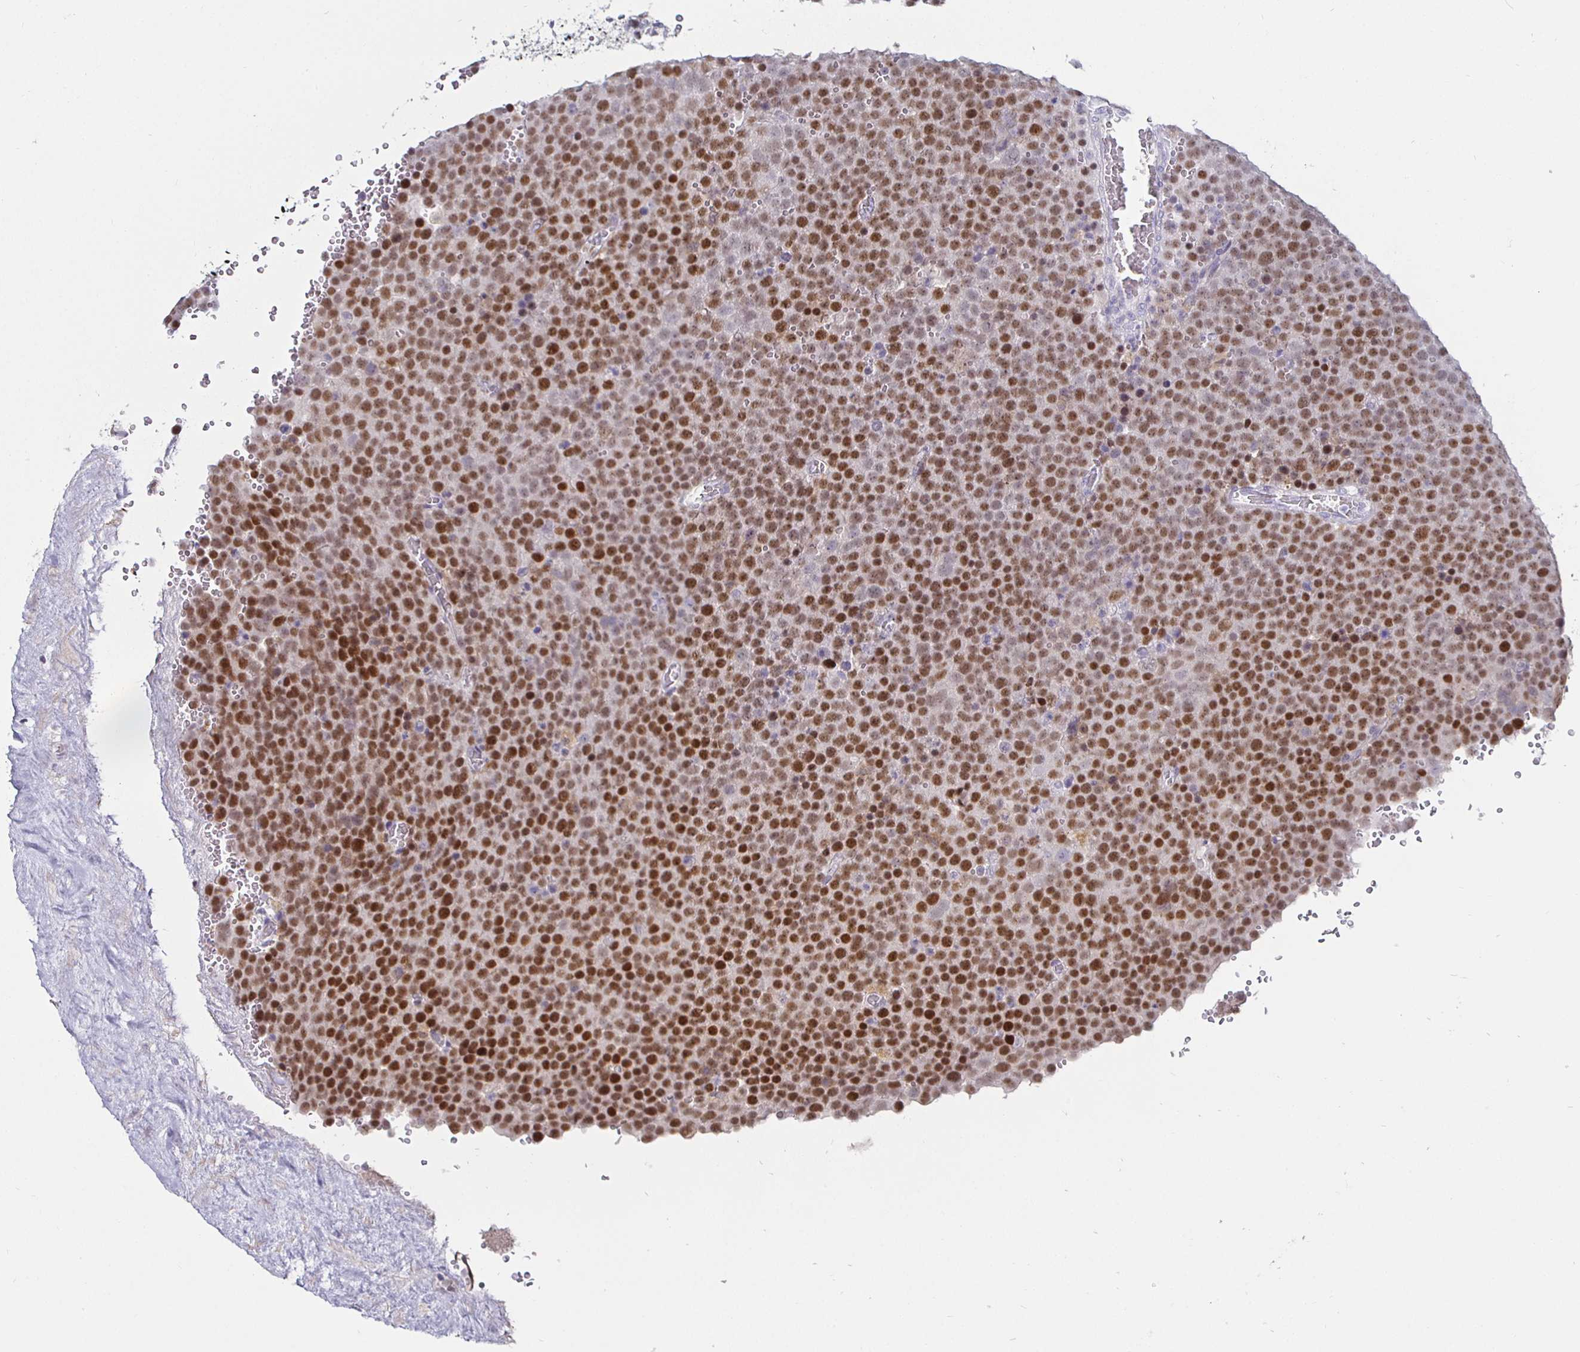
{"staining": {"intensity": "moderate", "quantity": ">75%", "location": "nuclear"}, "tissue": "testis cancer", "cell_type": "Tumor cells", "image_type": "cancer", "snomed": [{"axis": "morphology", "description": "Seminoma, NOS"}, {"axis": "topography", "description": "Testis"}], "caption": "Immunohistochemical staining of human testis seminoma shows moderate nuclear protein staining in about >75% of tumor cells.", "gene": "MLH1", "patient": {"sex": "male", "age": 71}}